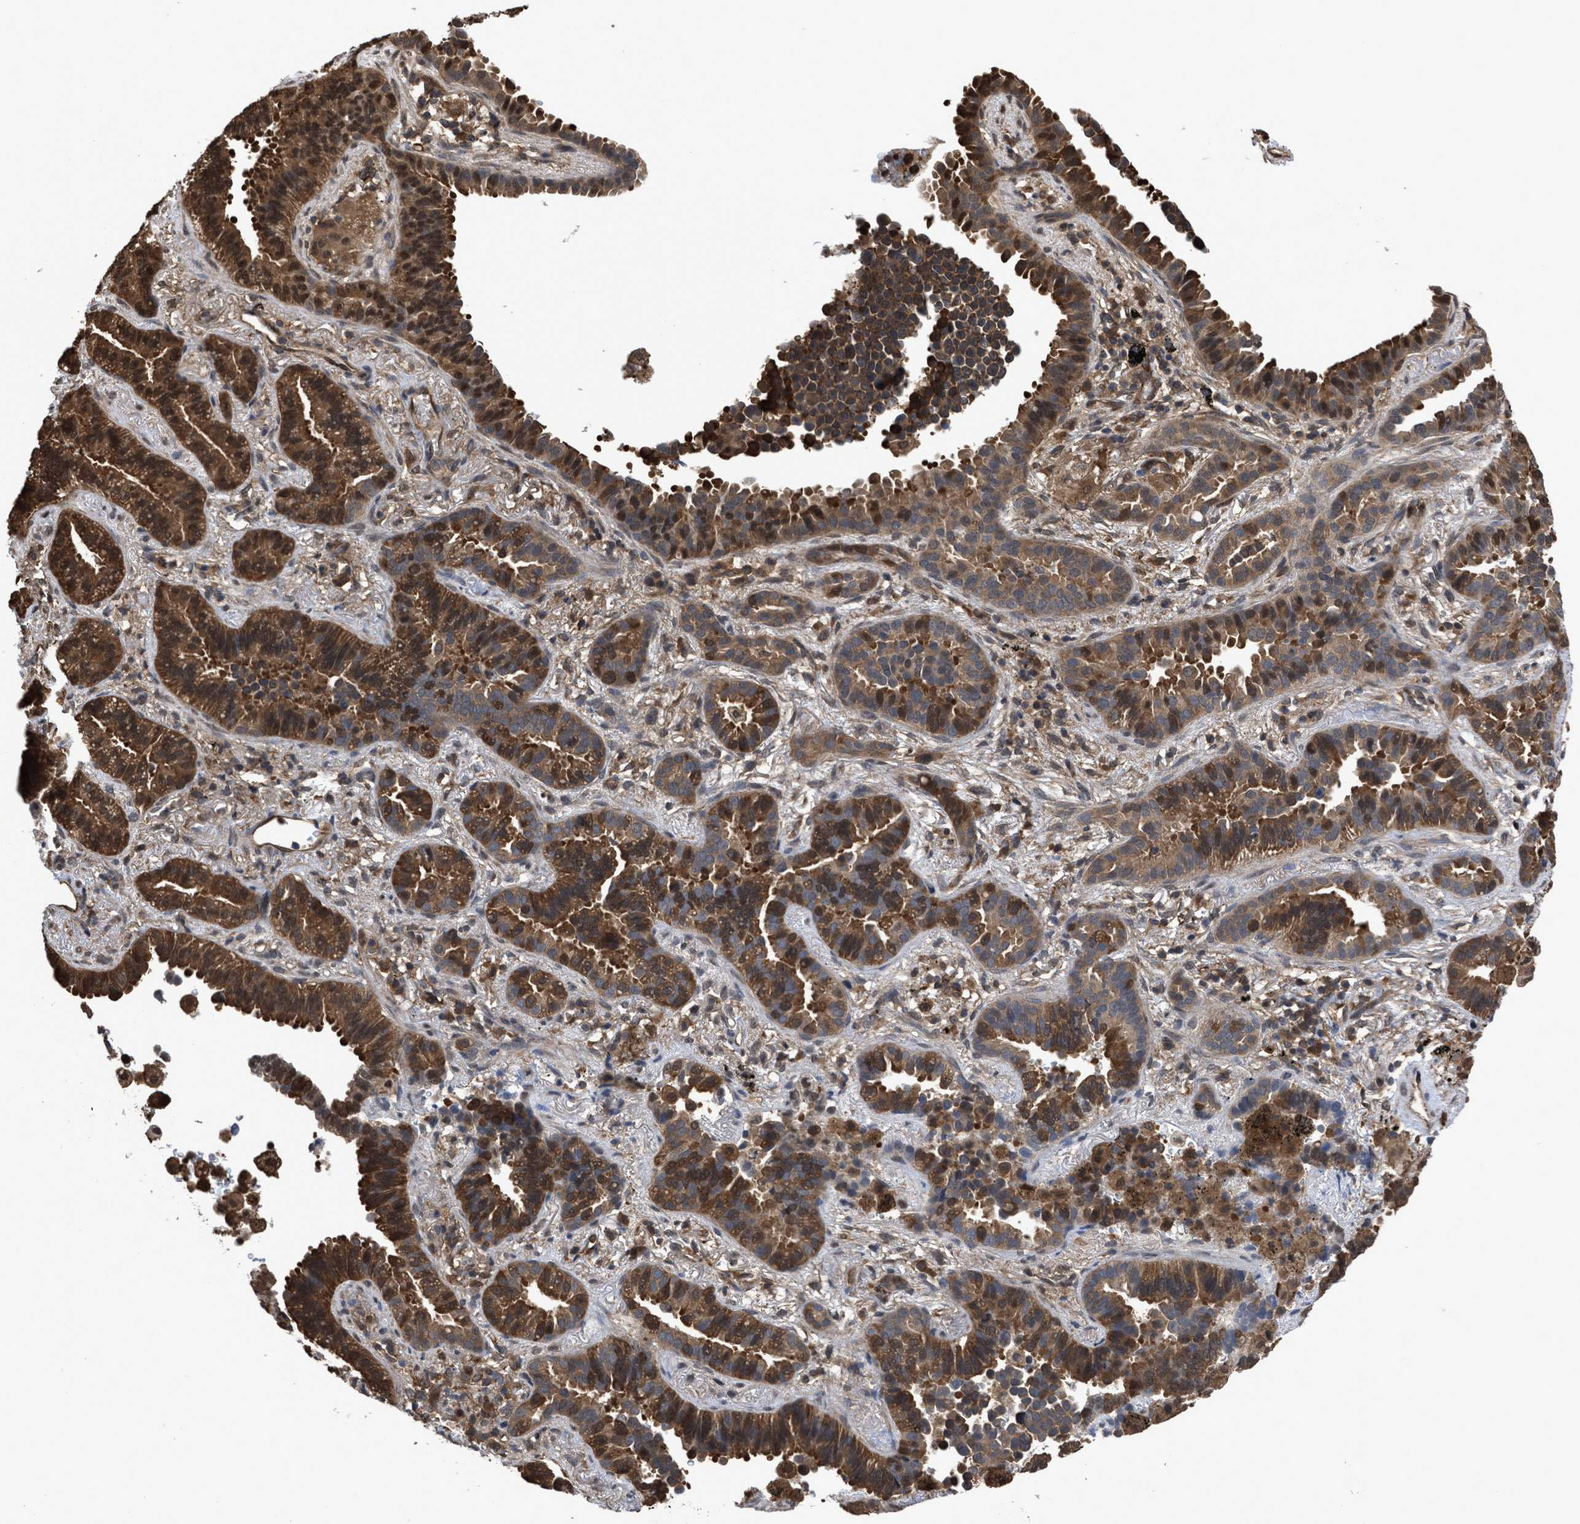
{"staining": {"intensity": "moderate", "quantity": ">75%", "location": "cytoplasmic/membranous,nuclear"}, "tissue": "lung cancer", "cell_type": "Tumor cells", "image_type": "cancer", "snomed": [{"axis": "morphology", "description": "Normal tissue, NOS"}, {"axis": "morphology", "description": "Adenocarcinoma, NOS"}, {"axis": "topography", "description": "Lung"}], "caption": "Human lung adenocarcinoma stained with a protein marker exhibits moderate staining in tumor cells.", "gene": "YWHAG", "patient": {"sex": "male", "age": 59}}